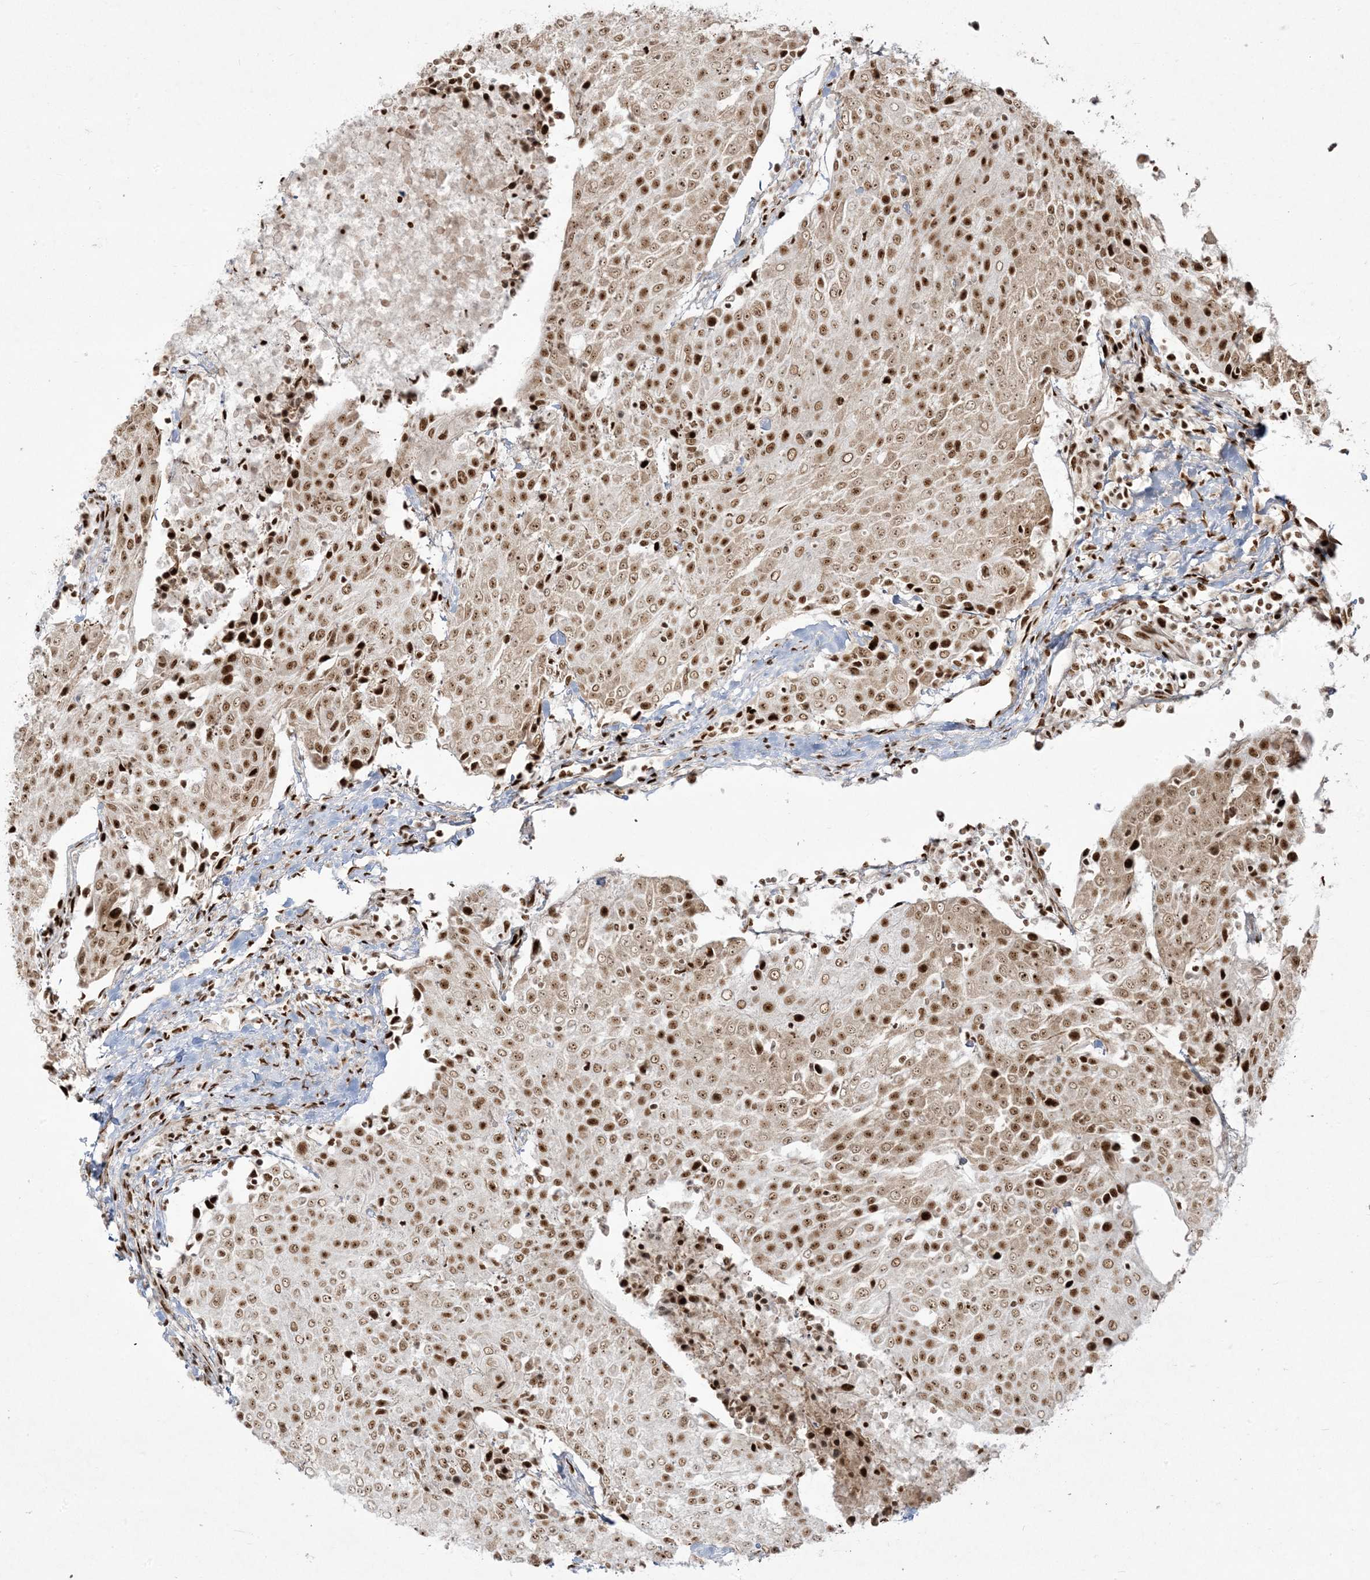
{"staining": {"intensity": "strong", "quantity": ">75%", "location": "nuclear"}, "tissue": "urothelial cancer", "cell_type": "Tumor cells", "image_type": "cancer", "snomed": [{"axis": "morphology", "description": "Urothelial carcinoma, High grade"}, {"axis": "topography", "description": "Urinary bladder"}], "caption": "Strong nuclear positivity is appreciated in about >75% of tumor cells in urothelial cancer.", "gene": "RBM10", "patient": {"sex": "female", "age": 85}}